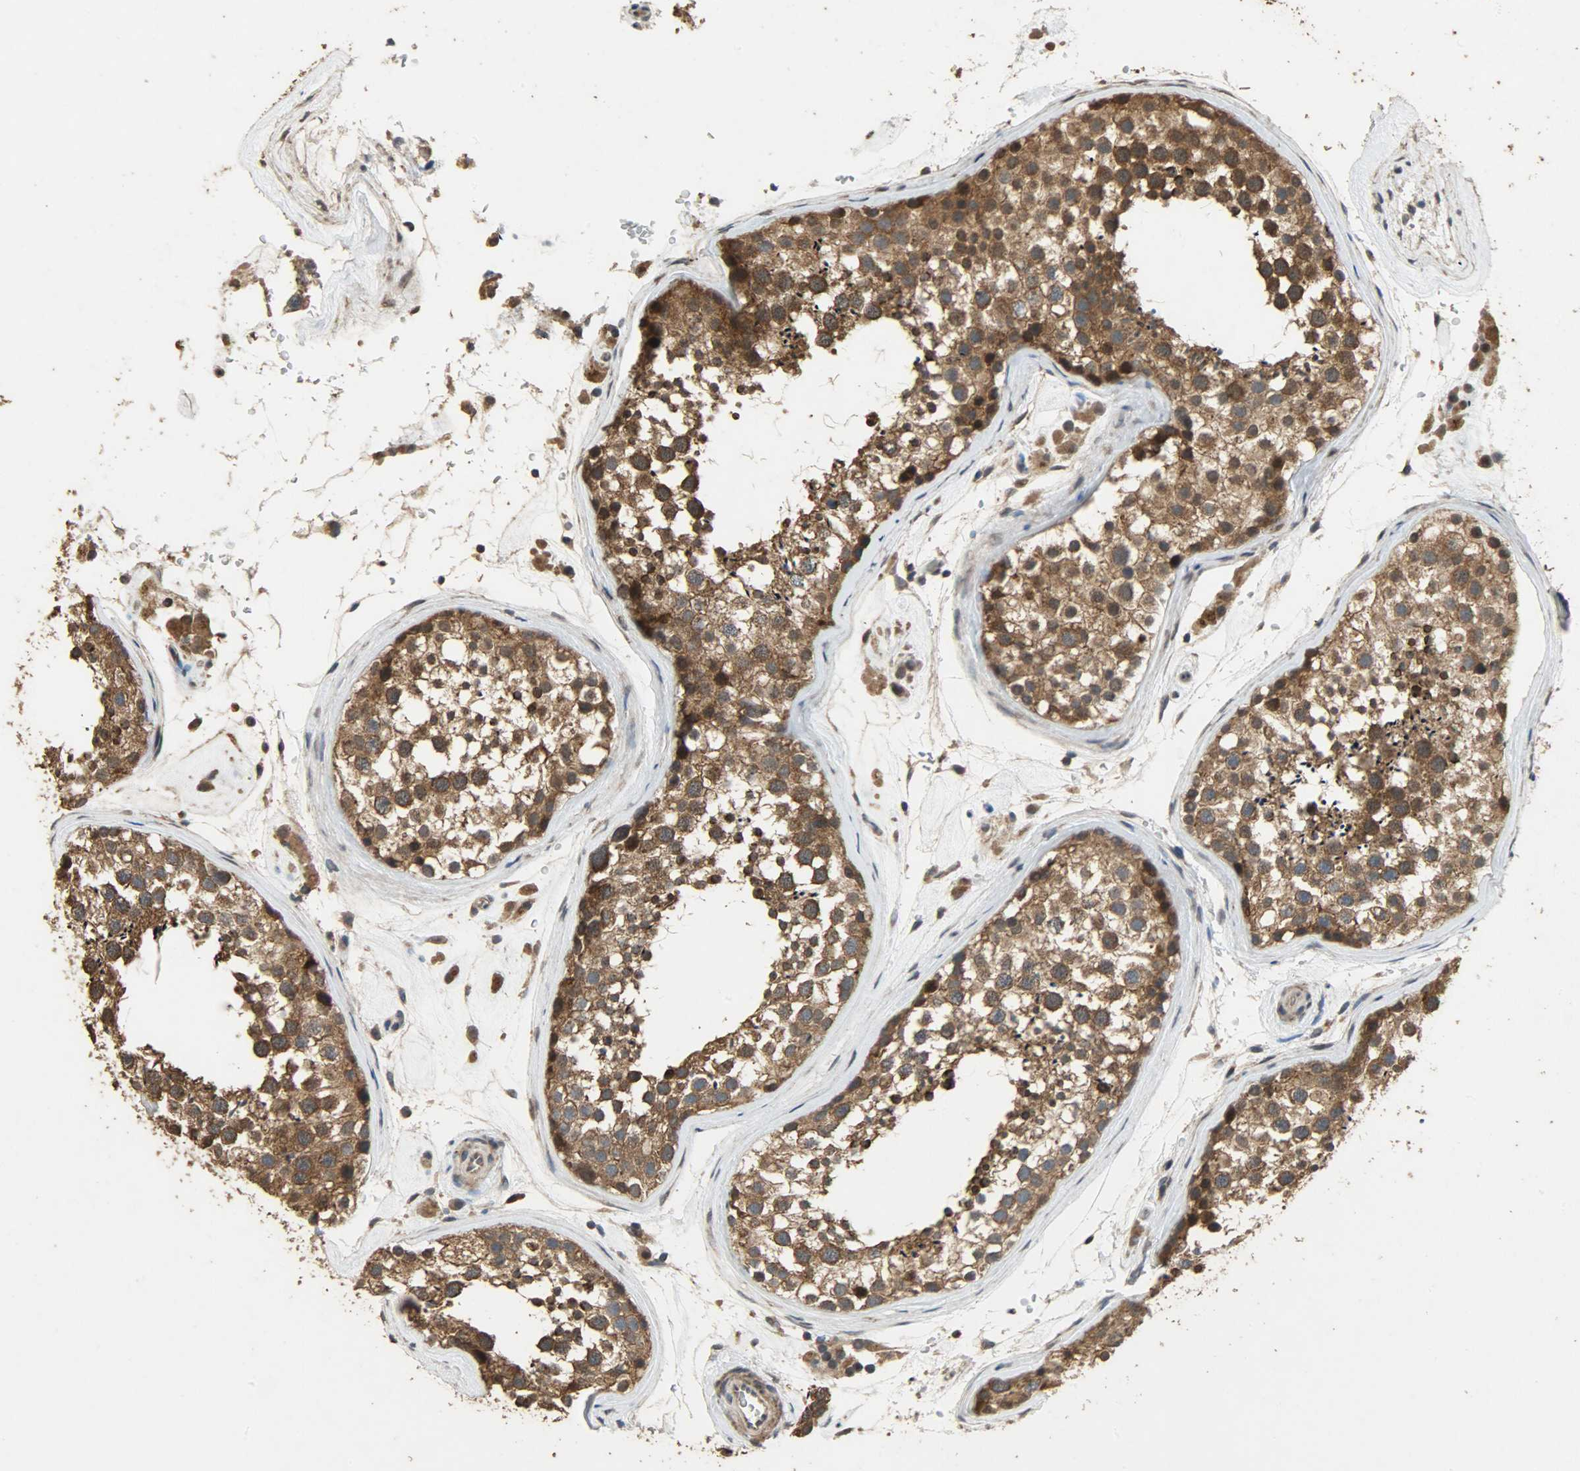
{"staining": {"intensity": "moderate", "quantity": ">75%", "location": "cytoplasmic/membranous"}, "tissue": "testis", "cell_type": "Cells in seminiferous ducts", "image_type": "normal", "snomed": [{"axis": "morphology", "description": "Normal tissue, NOS"}, {"axis": "topography", "description": "Testis"}], "caption": "IHC of benign testis demonstrates medium levels of moderate cytoplasmic/membranous staining in about >75% of cells in seminiferous ducts.", "gene": "CDKN2C", "patient": {"sex": "male", "age": 46}}